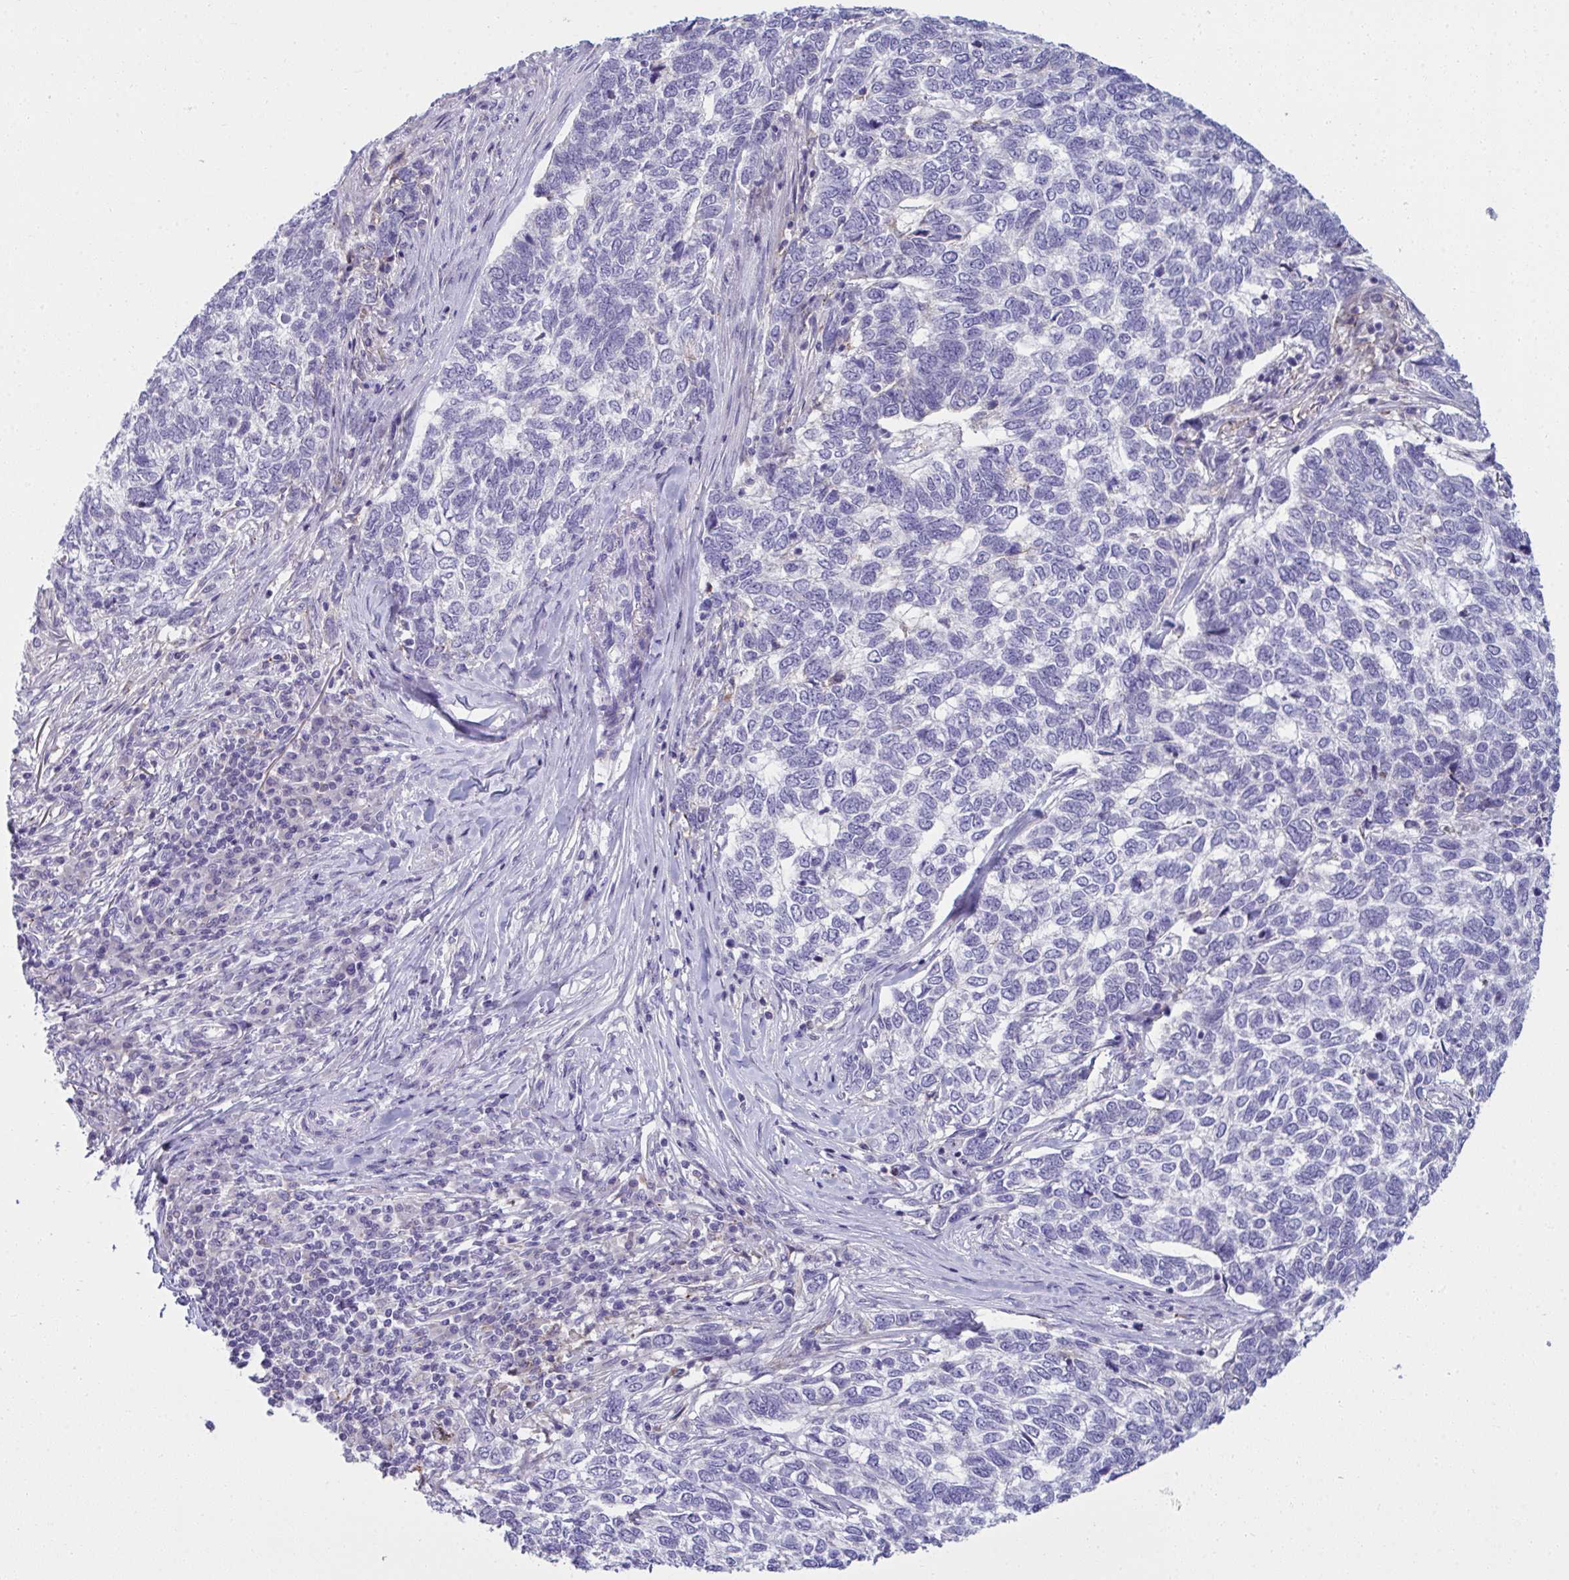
{"staining": {"intensity": "negative", "quantity": "none", "location": "none"}, "tissue": "skin cancer", "cell_type": "Tumor cells", "image_type": "cancer", "snomed": [{"axis": "morphology", "description": "Basal cell carcinoma"}, {"axis": "topography", "description": "Skin"}], "caption": "There is no significant staining in tumor cells of skin basal cell carcinoma.", "gene": "RGPD5", "patient": {"sex": "female", "age": 65}}